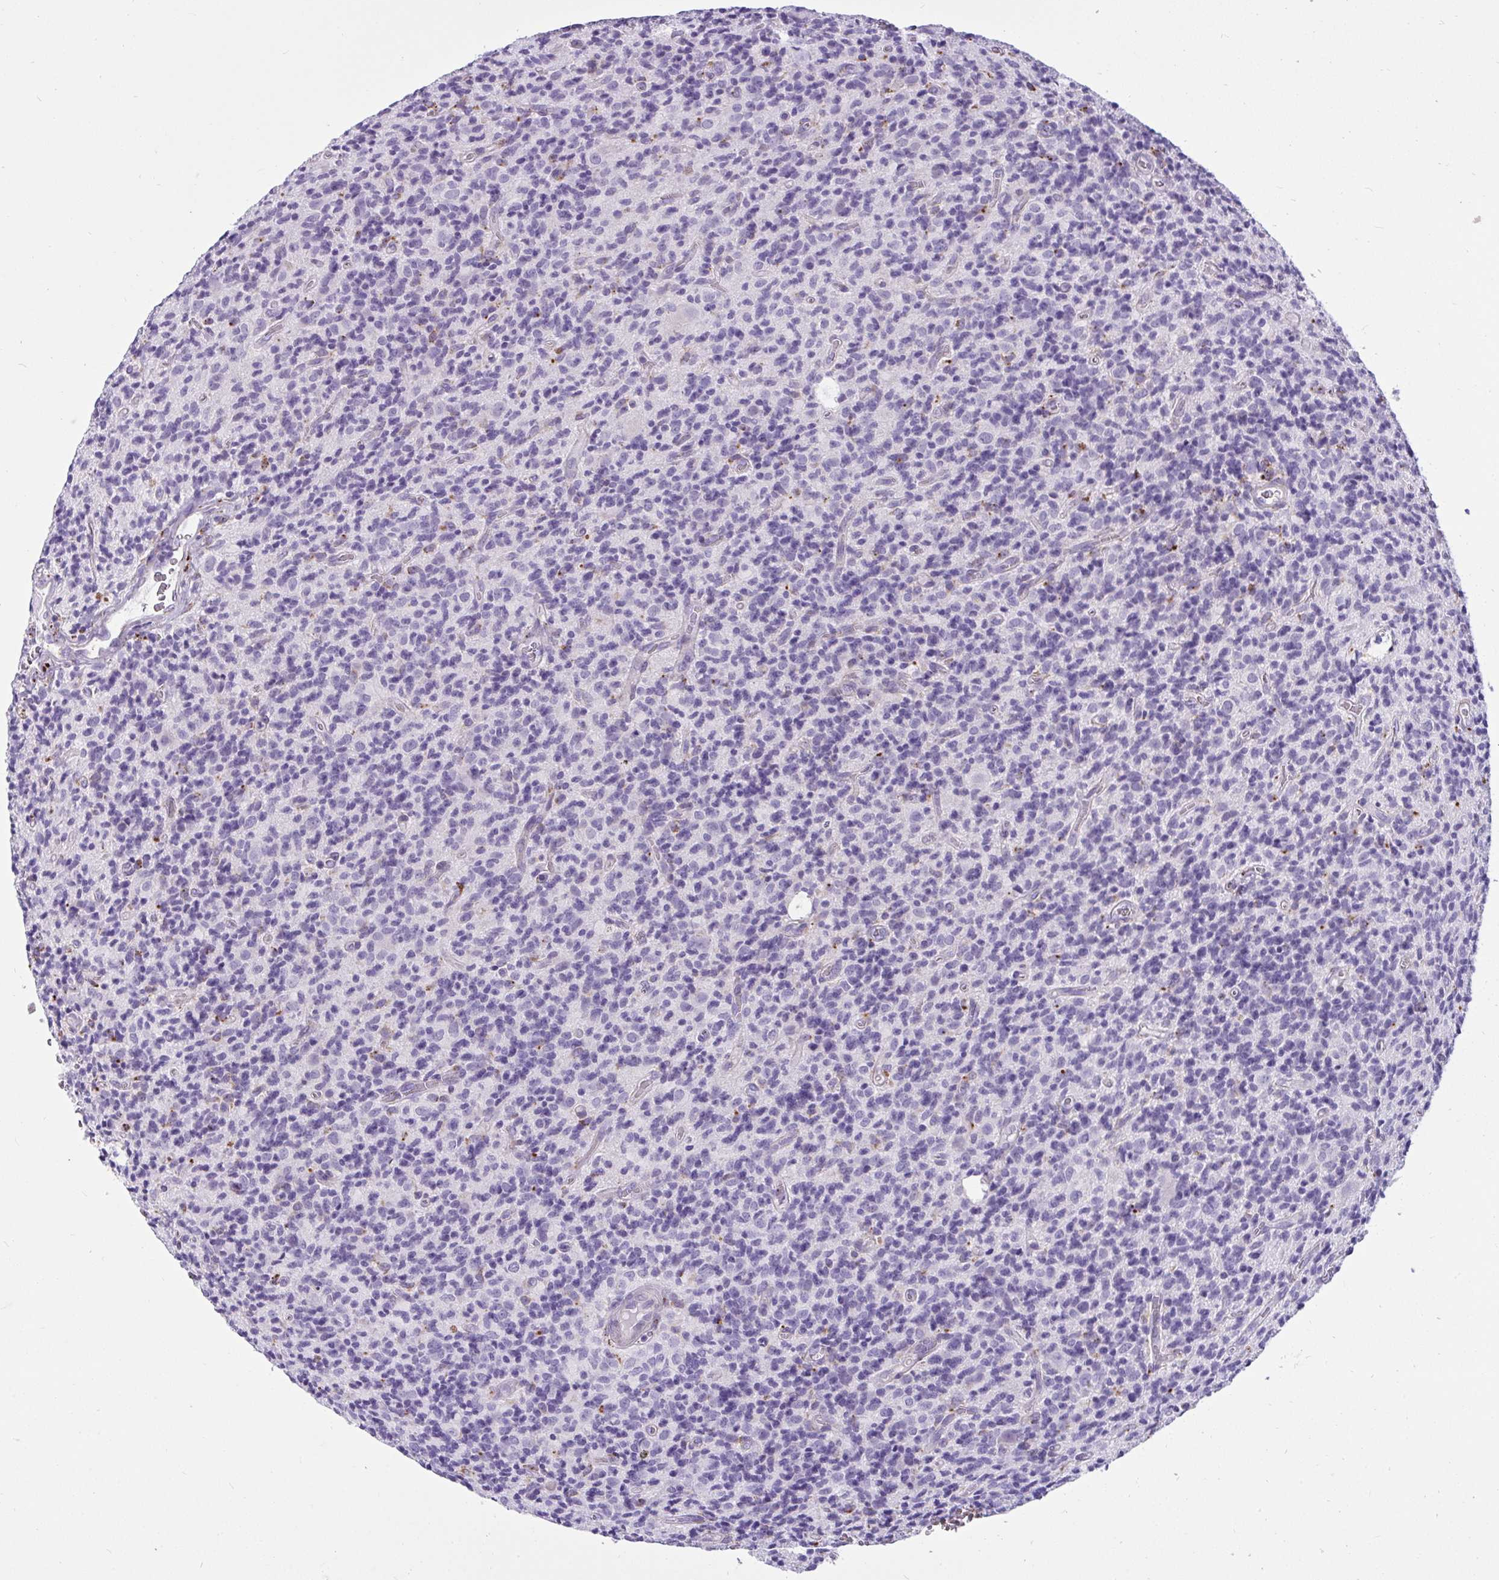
{"staining": {"intensity": "negative", "quantity": "none", "location": "none"}, "tissue": "glioma", "cell_type": "Tumor cells", "image_type": "cancer", "snomed": [{"axis": "morphology", "description": "Glioma, malignant, High grade"}, {"axis": "topography", "description": "Brain"}], "caption": "The micrograph exhibits no staining of tumor cells in malignant high-grade glioma.", "gene": "CTSZ", "patient": {"sex": "male", "age": 76}}